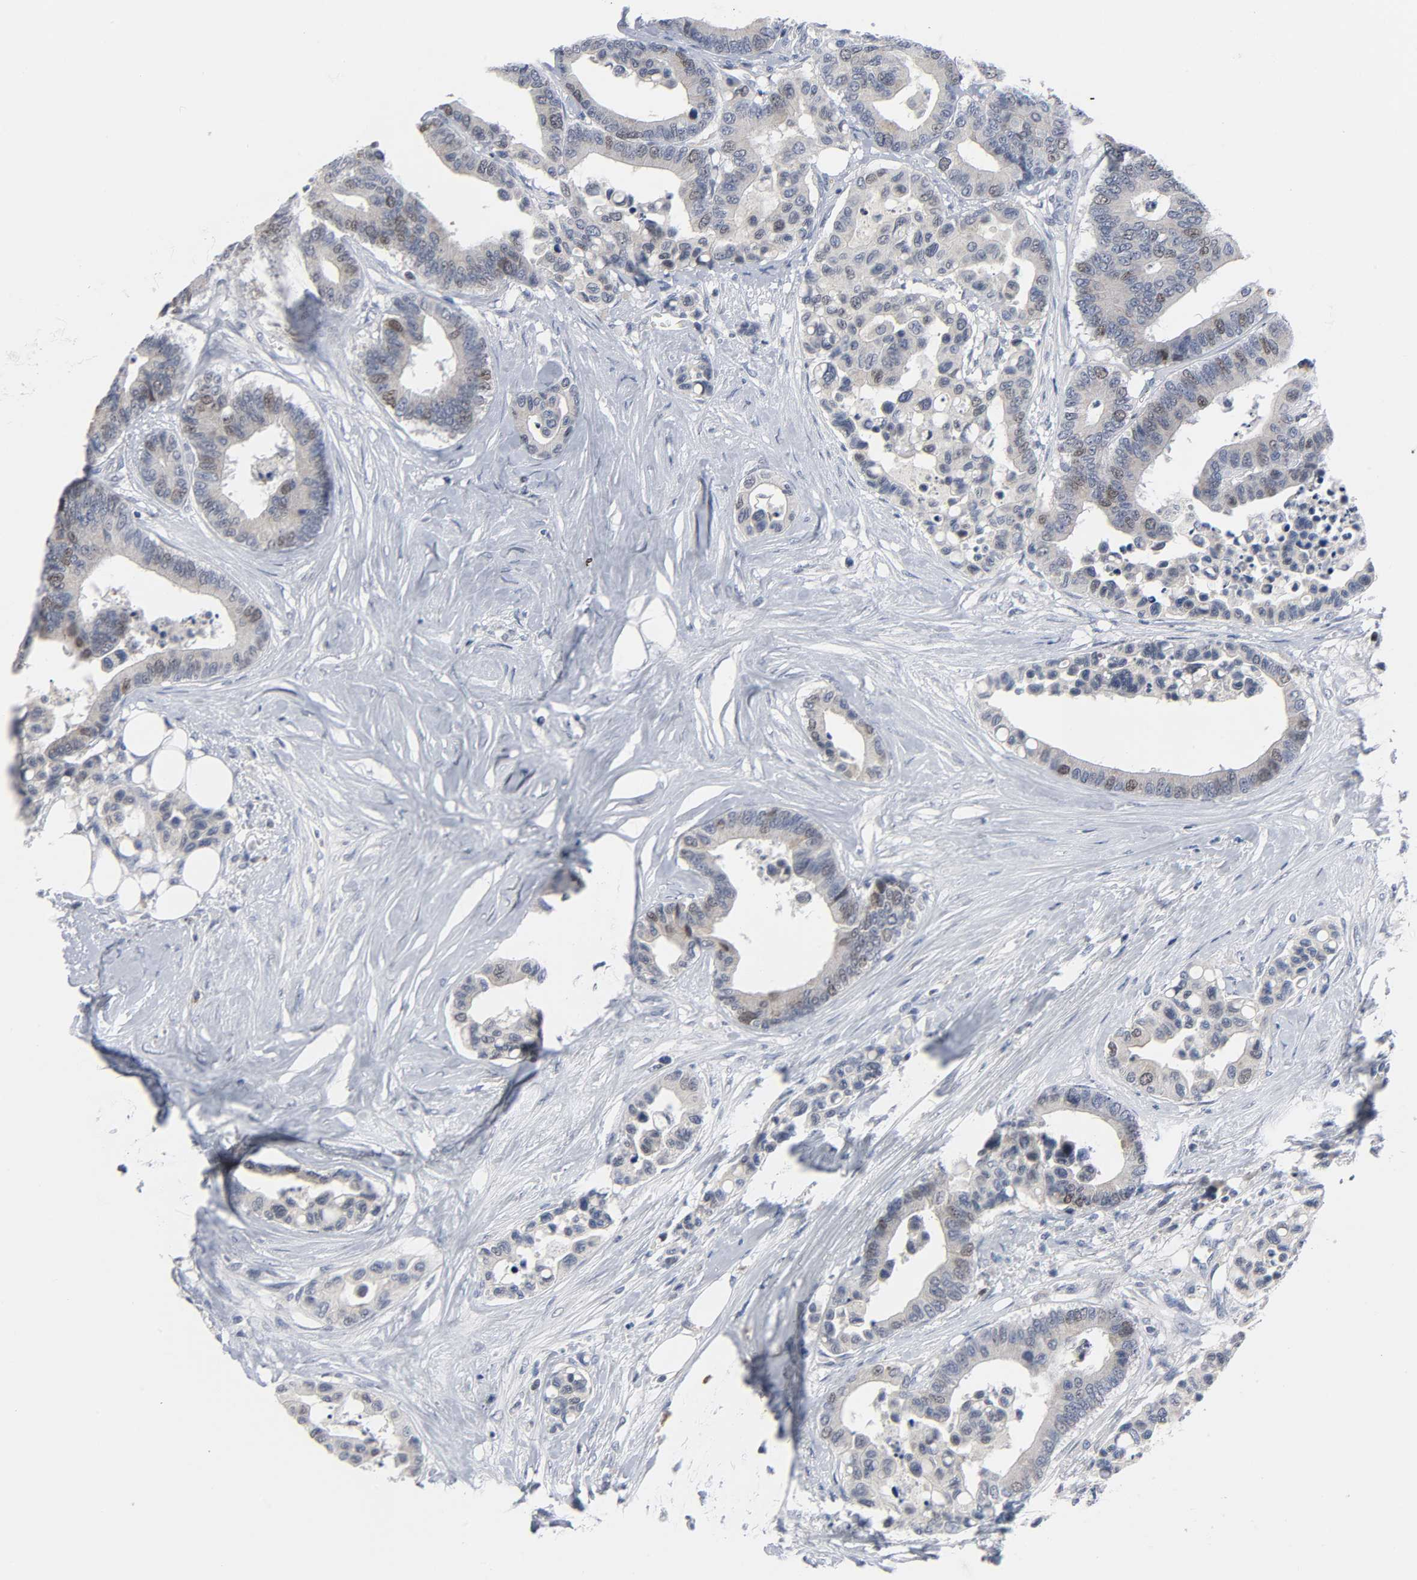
{"staining": {"intensity": "weak", "quantity": "25%-75%", "location": "nuclear"}, "tissue": "colorectal cancer", "cell_type": "Tumor cells", "image_type": "cancer", "snomed": [{"axis": "morphology", "description": "Adenocarcinoma, NOS"}, {"axis": "topography", "description": "Colon"}], "caption": "Immunohistochemical staining of adenocarcinoma (colorectal) exhibits low levels of weak nuclear positivity in approximately 25%-75% of tumor cells.", "gene": "WEE1", "patient": {"sex": "male", "age": 82}}